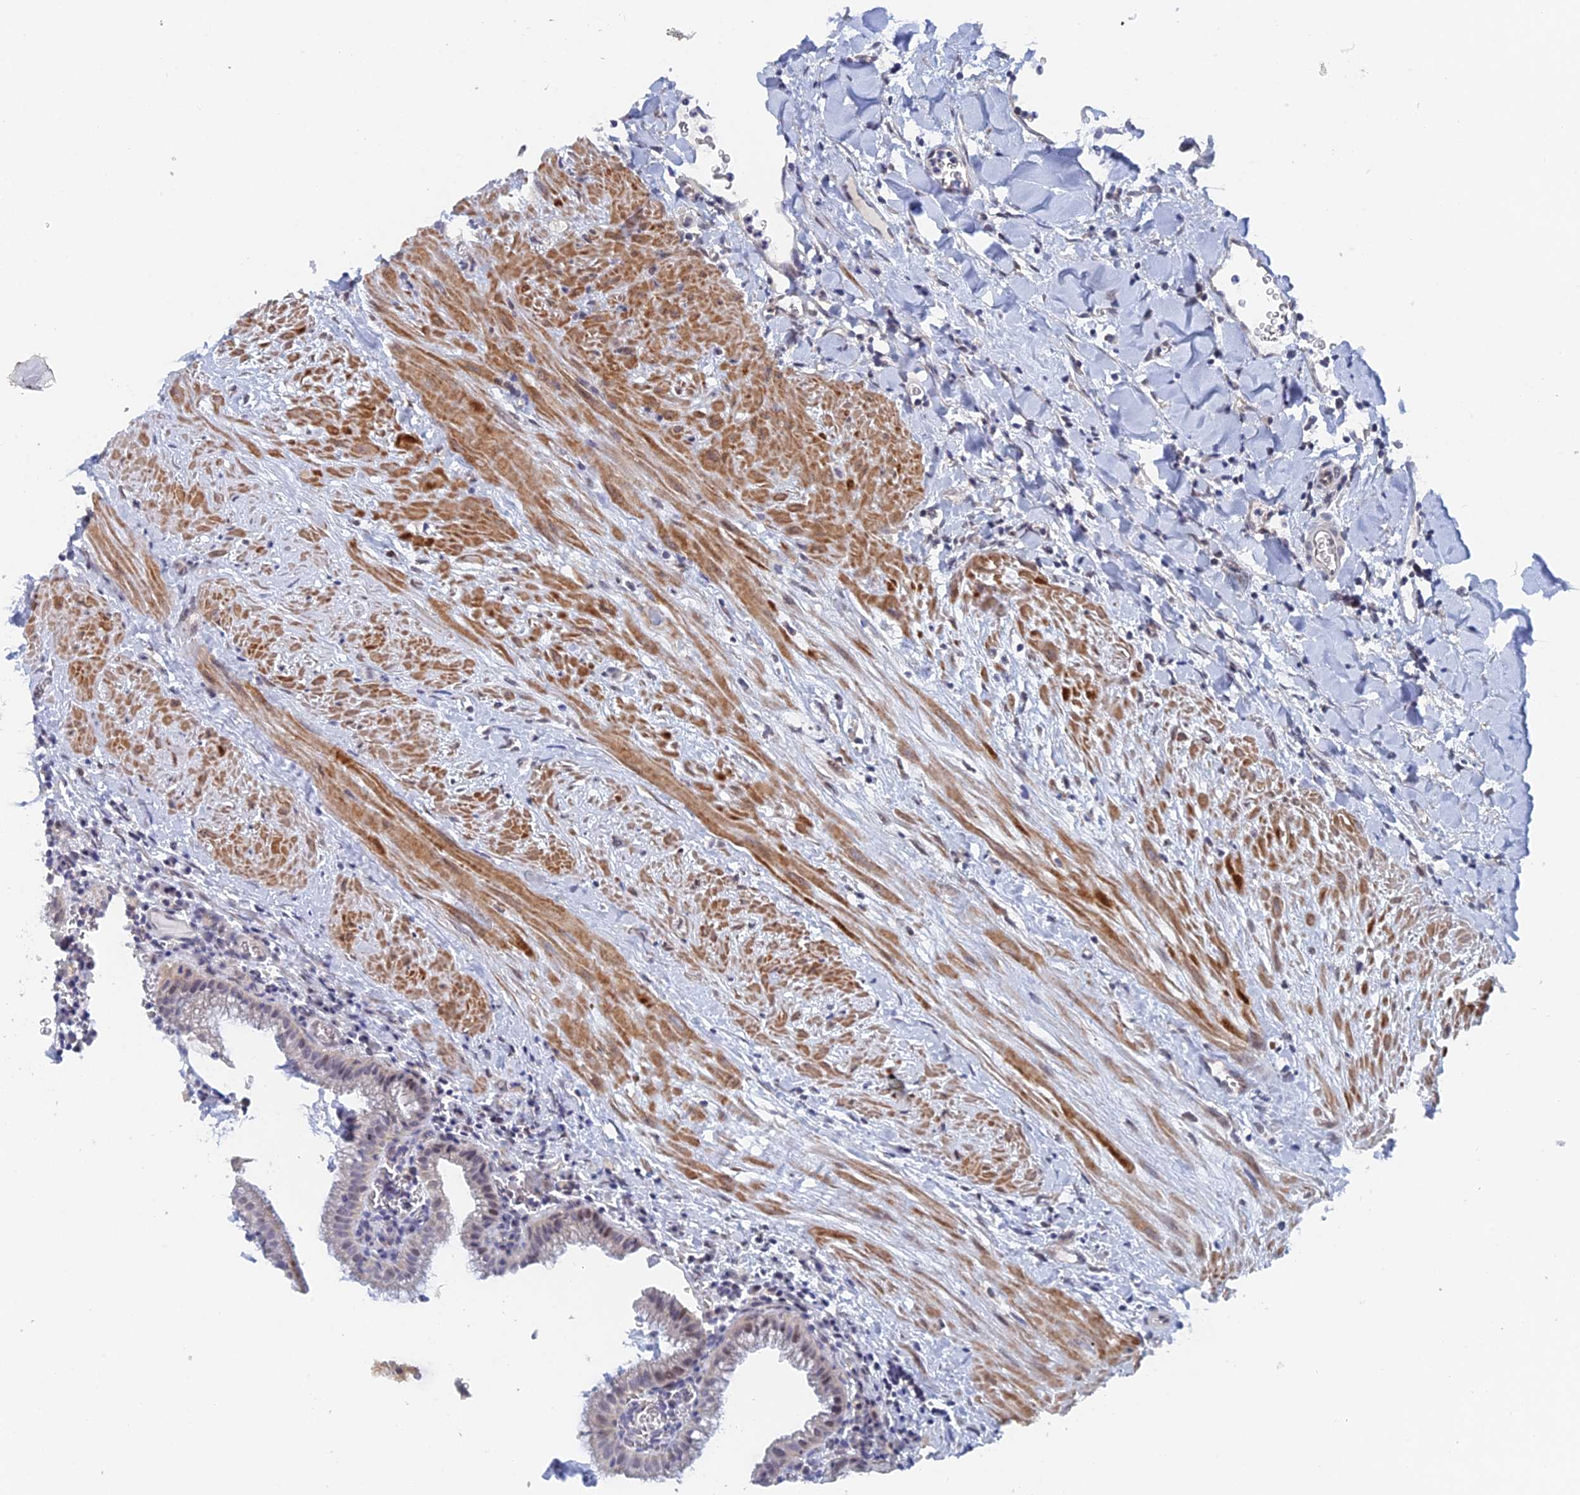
{"staining": {"intensity": "moderate", "quantity": "<25%", "location": "nuclear"}, "tissue": "gallbladder", "cell_type": "Glandular cells", "image_type": "normal", "snomed": [{"axis": "morphology", "description": "Normal tissue, NOS"}, {"axis": "topography", "description": "Gallbladder"}], "caption": "Immunohistochemical staining of normal gallbladder shows <25% levels of moderate nuclear protein staining in about <25% of glandular cells.", "gene": "GMNC", "patient": {"sex": "male", "age": 78}}